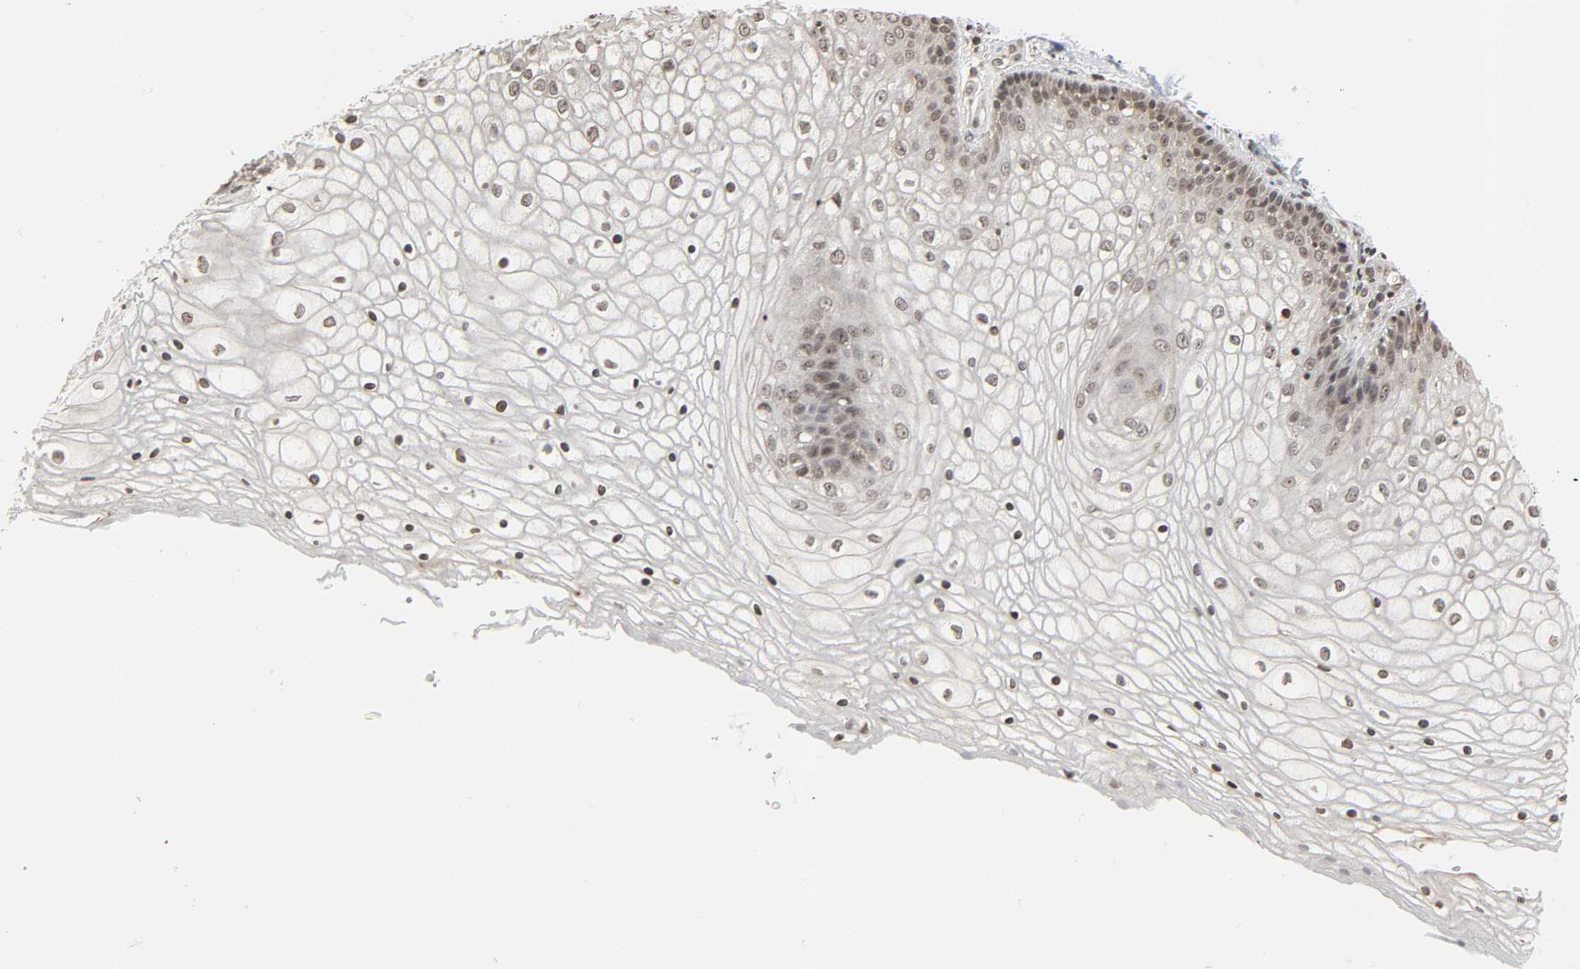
{"staining": {"intensity": "weak", "quantity": "25%-75%", "location": "nuclear"}, "tissue": "vagina", "cell_type": "Squamous epithelial cells", "image_type": "normal", "snomed": [{"axis": "morphology", "description": "Normal tissue, NOS"}, {"axis": "topography", "description": "Vagina"}], "caption": "The immunohistochemical stain labels weak nuclear positivity in squamous epithelial cells of unremarkable vagina. The protein of interest is stained brown, and the nuclei are stained in blue (DAB (3,3'-diaminobenzidine) IHC with brightfield microscopy, high magnification).", "gene": "XRCC1", "patient": {"sex": "female", "age": 34}}